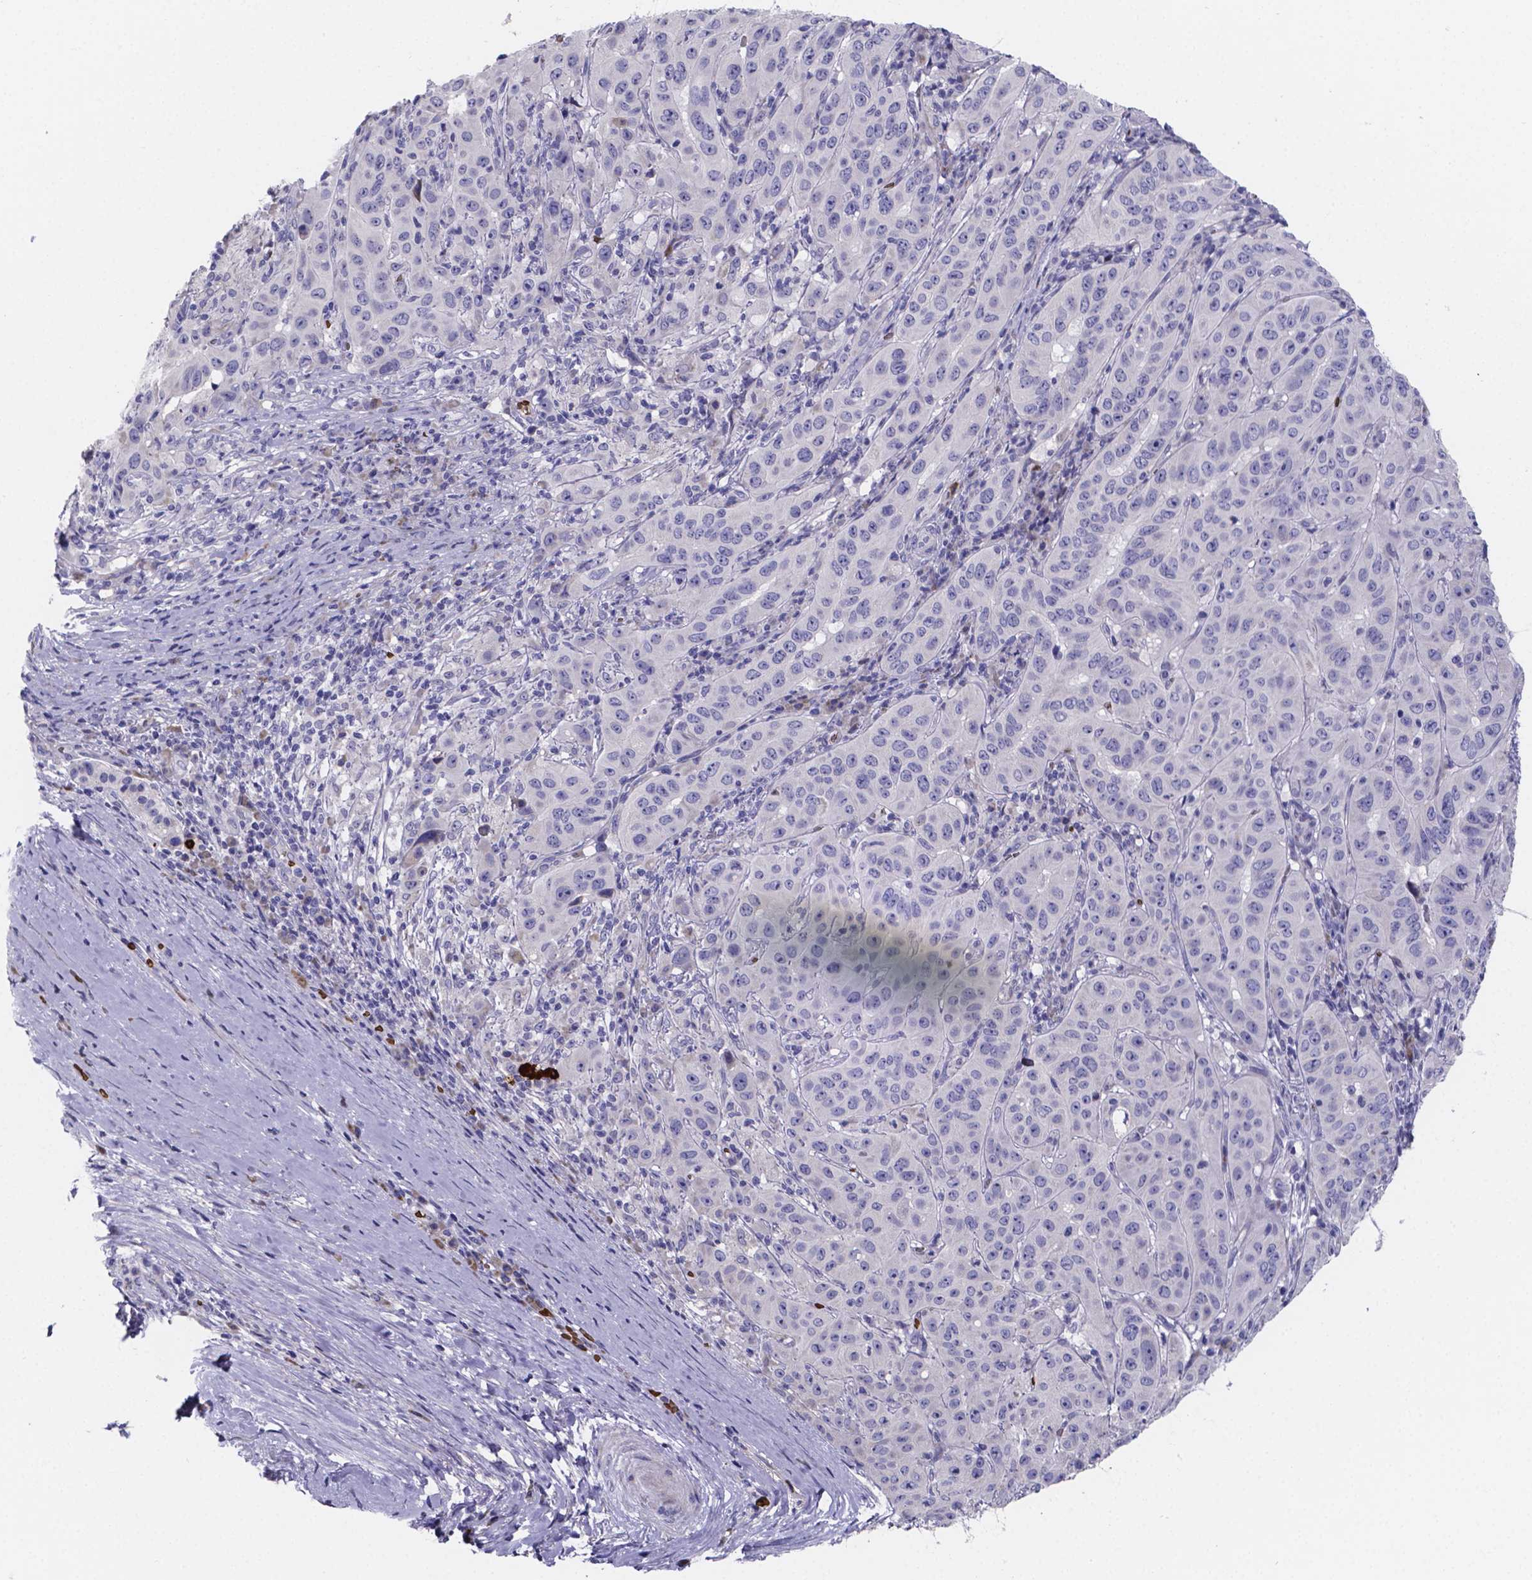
{"staining": {"intensity": "negative", "quantity": "none", "location": "none"}, "tissue": "pancreatic cancer", "cell_type": "Tumor cells", "image_type": "cancer", "snomed": [{"axis": "morphology", "description": "Adenocarcinoma, NOS"}, {"axis": "topography", "description": "Pancreas"}], "caption": "Tumor cells are negative for brown protein staining in pancreatic cancer.", "gene": "GABRA3", "patient": {"sex": "male", "age": 63}}